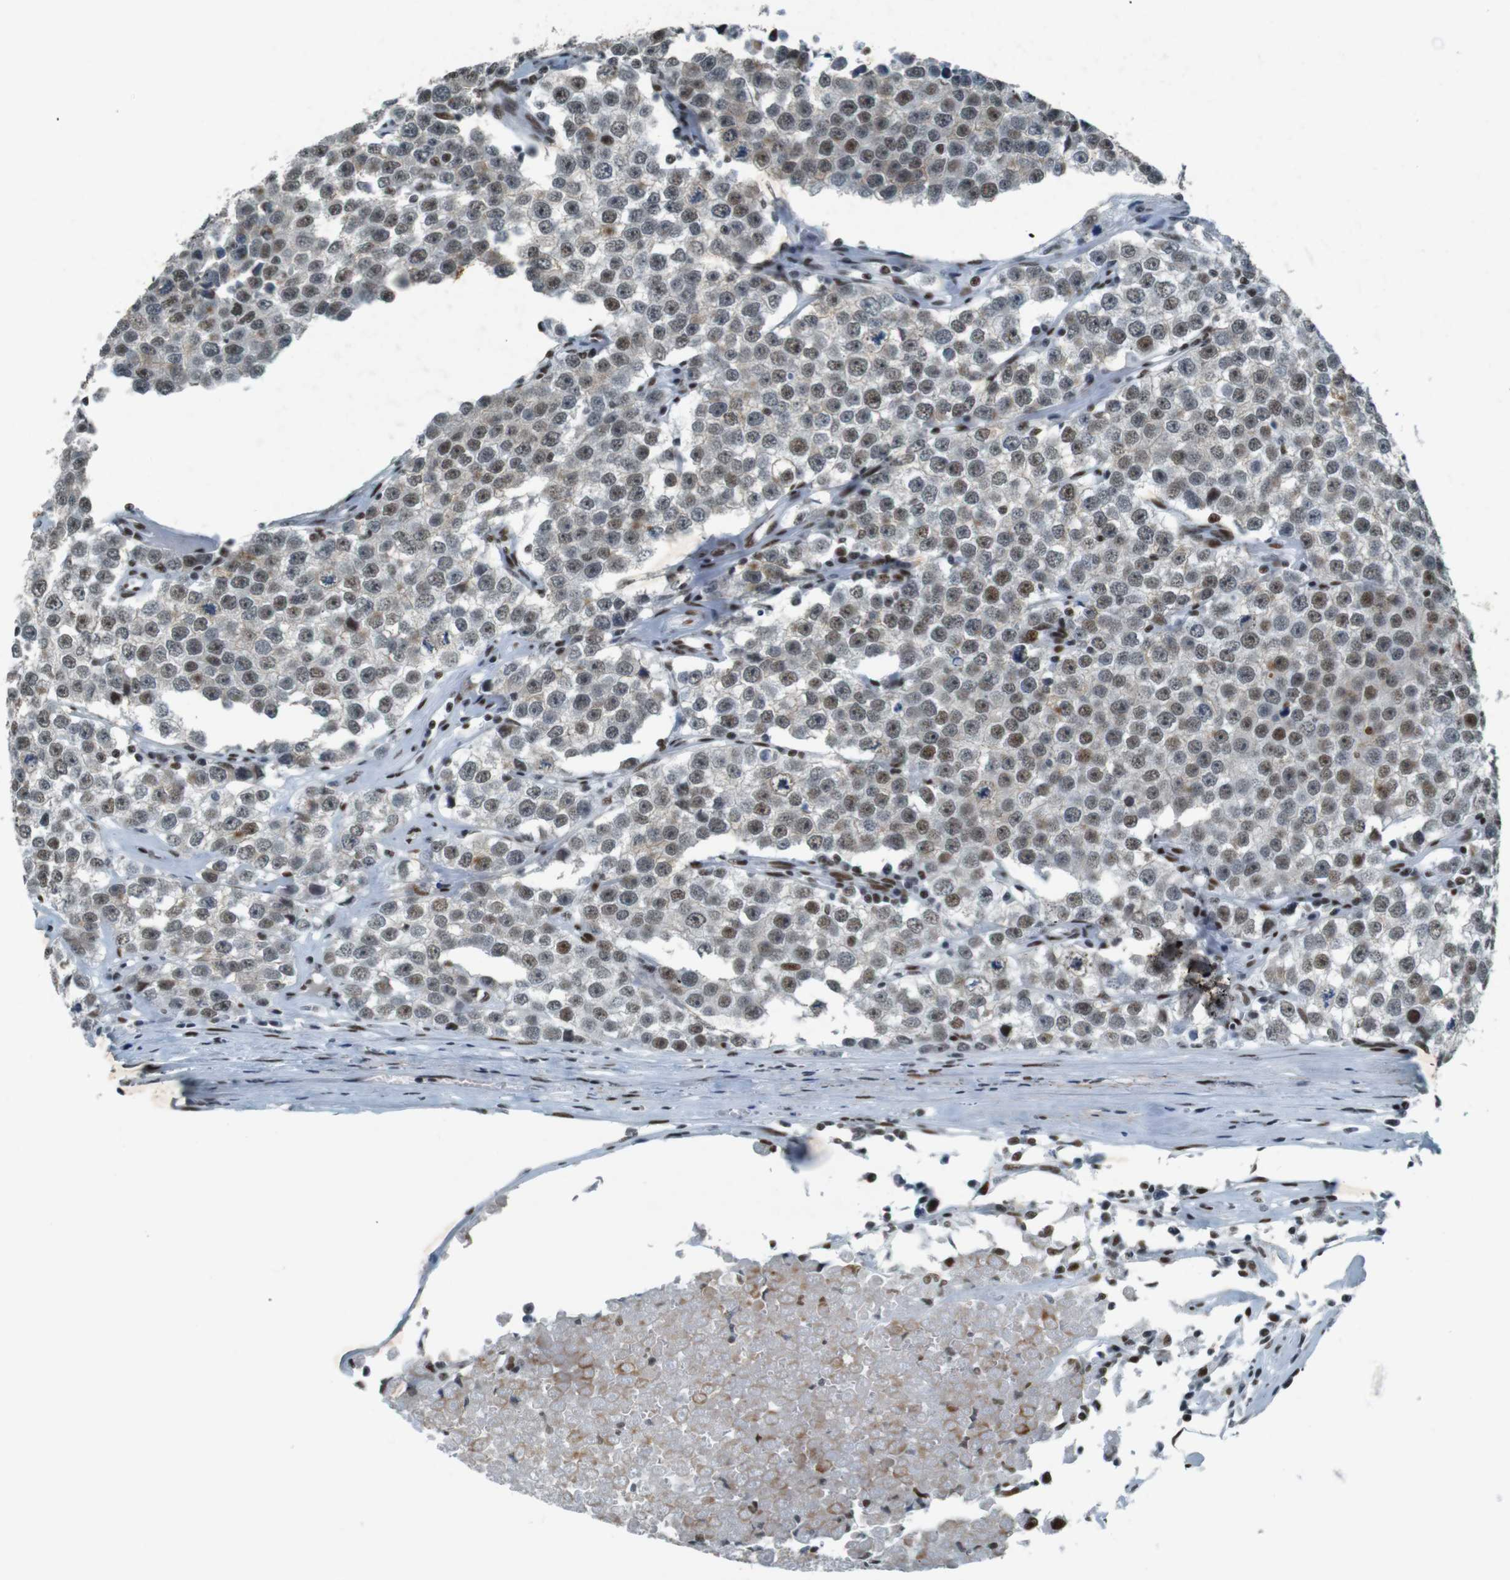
{"staining": {"intensity": "moderate", "quantity": "25%-75%", "location": "nuclear"}, "tissue": "testis cancer", "cell_type": "Tumor cells", "image_type": "cancer", "snomed": [{"axis": "morphology", "description": "Seminoma, NOS"}, {"axis": "morphology", "description": "Carcinoma, Embryonal, NOS"}, {"axis": "topography", "description": "Testis"}], "caption": "DAB immunohistochemical staining of human embryonal carcinoma (testis) exhibits moderate nuclear protein positivity in about 25%-75% of tumor cells.", "gene": "HEXIM1", "patient": {"sex": "male", "age": 52}}